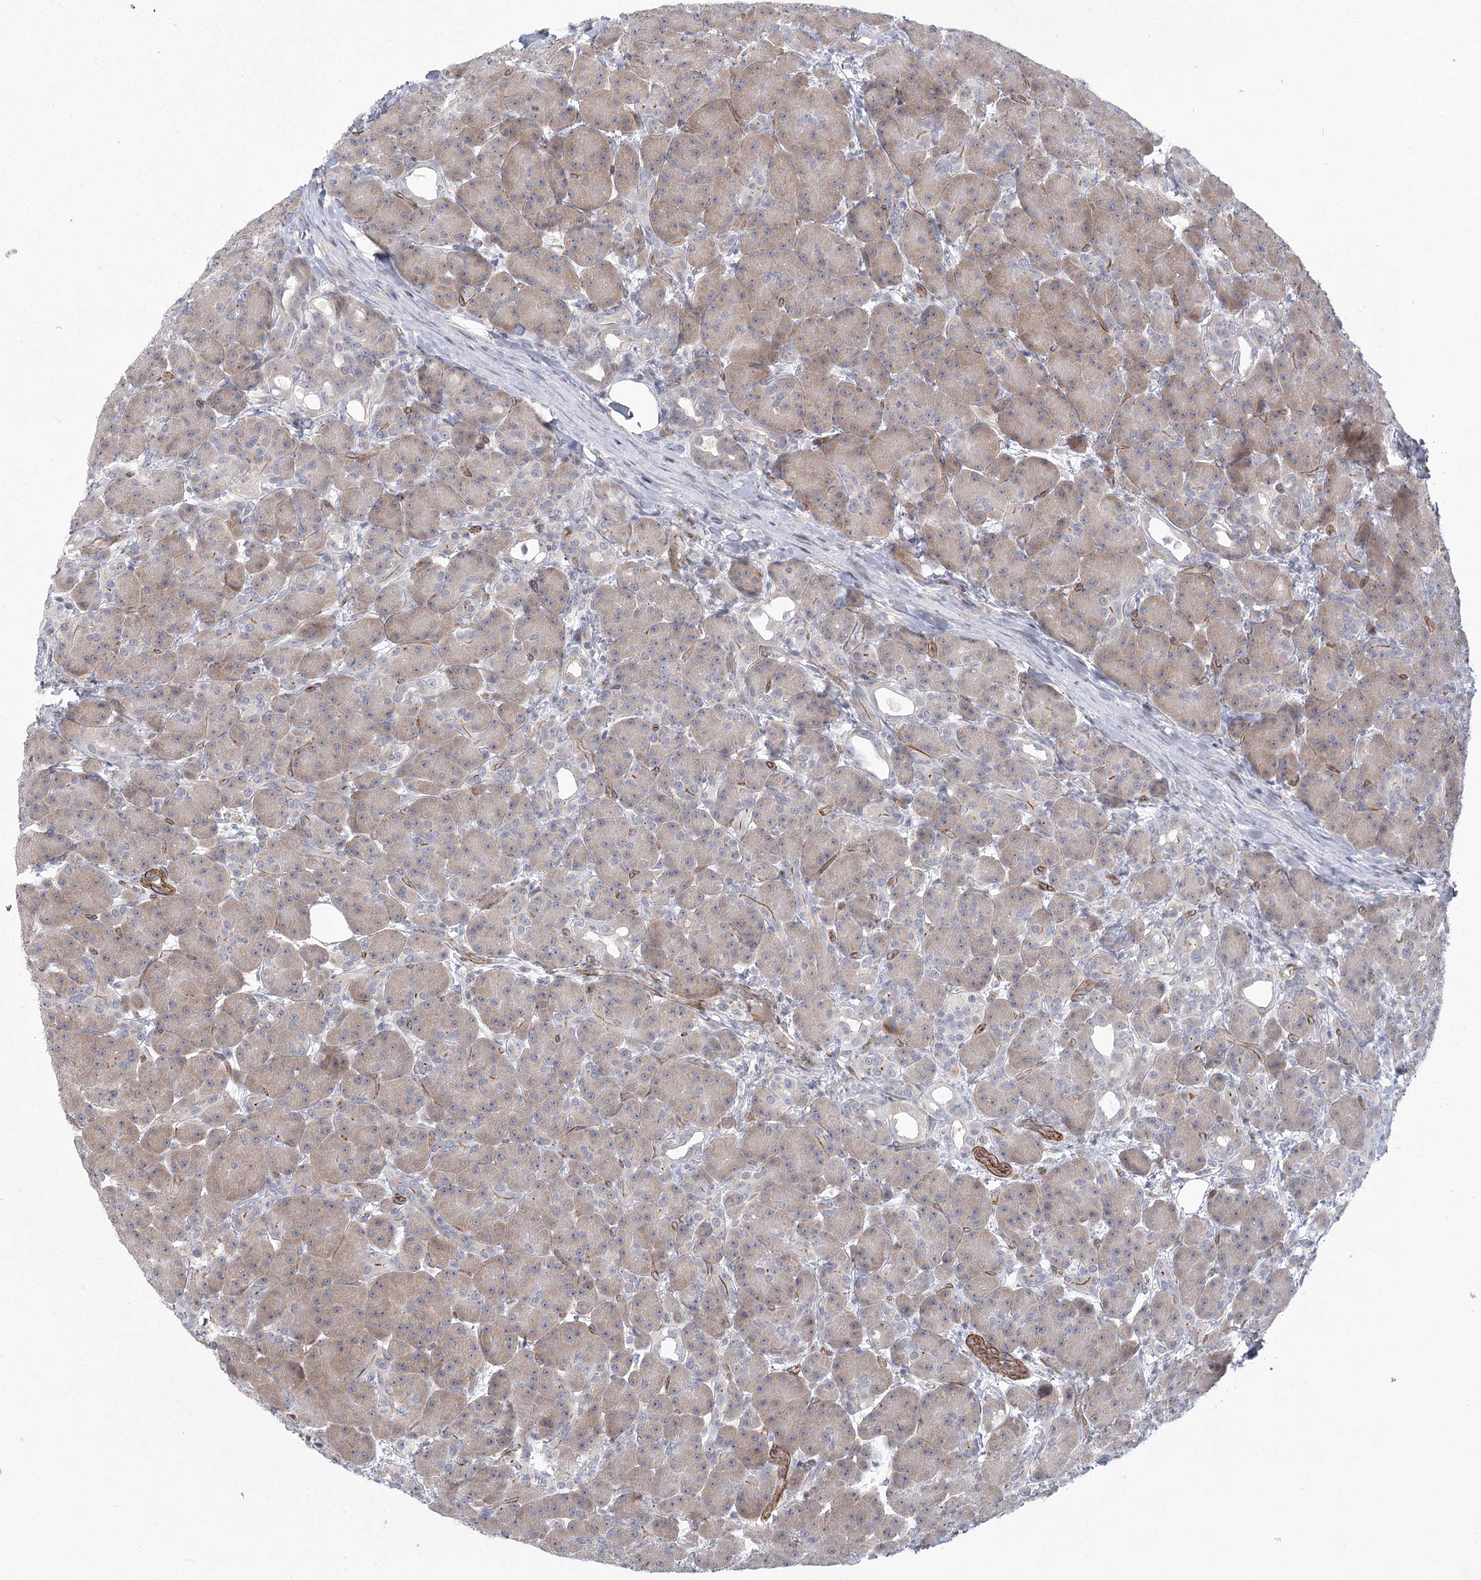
{"staining": {"intensity": "moderate", "quantity": "25%-75%", "location": "cytoplasmic/membranous"}, "tissue": "pancreas", "cell_type": "Exocrine glandular cells", "image_type": "normal", "snomed": [{"axis": "morphology", "description": "Normal tissue, NOS"}, {"axis": "topography", "description": "Pancreas"}], "caption": "Moderate cytoplasmic/membranous protein staining is identified in about 25%-75% of exocrine glandular cells in pancreas. The staining is performed using DAB brown chromogen to label protein expression. The nuclei are counter-stained blue using hematoxylin.", "gene": "MEPE", "patient": {"sex": "male", "age": 63}}